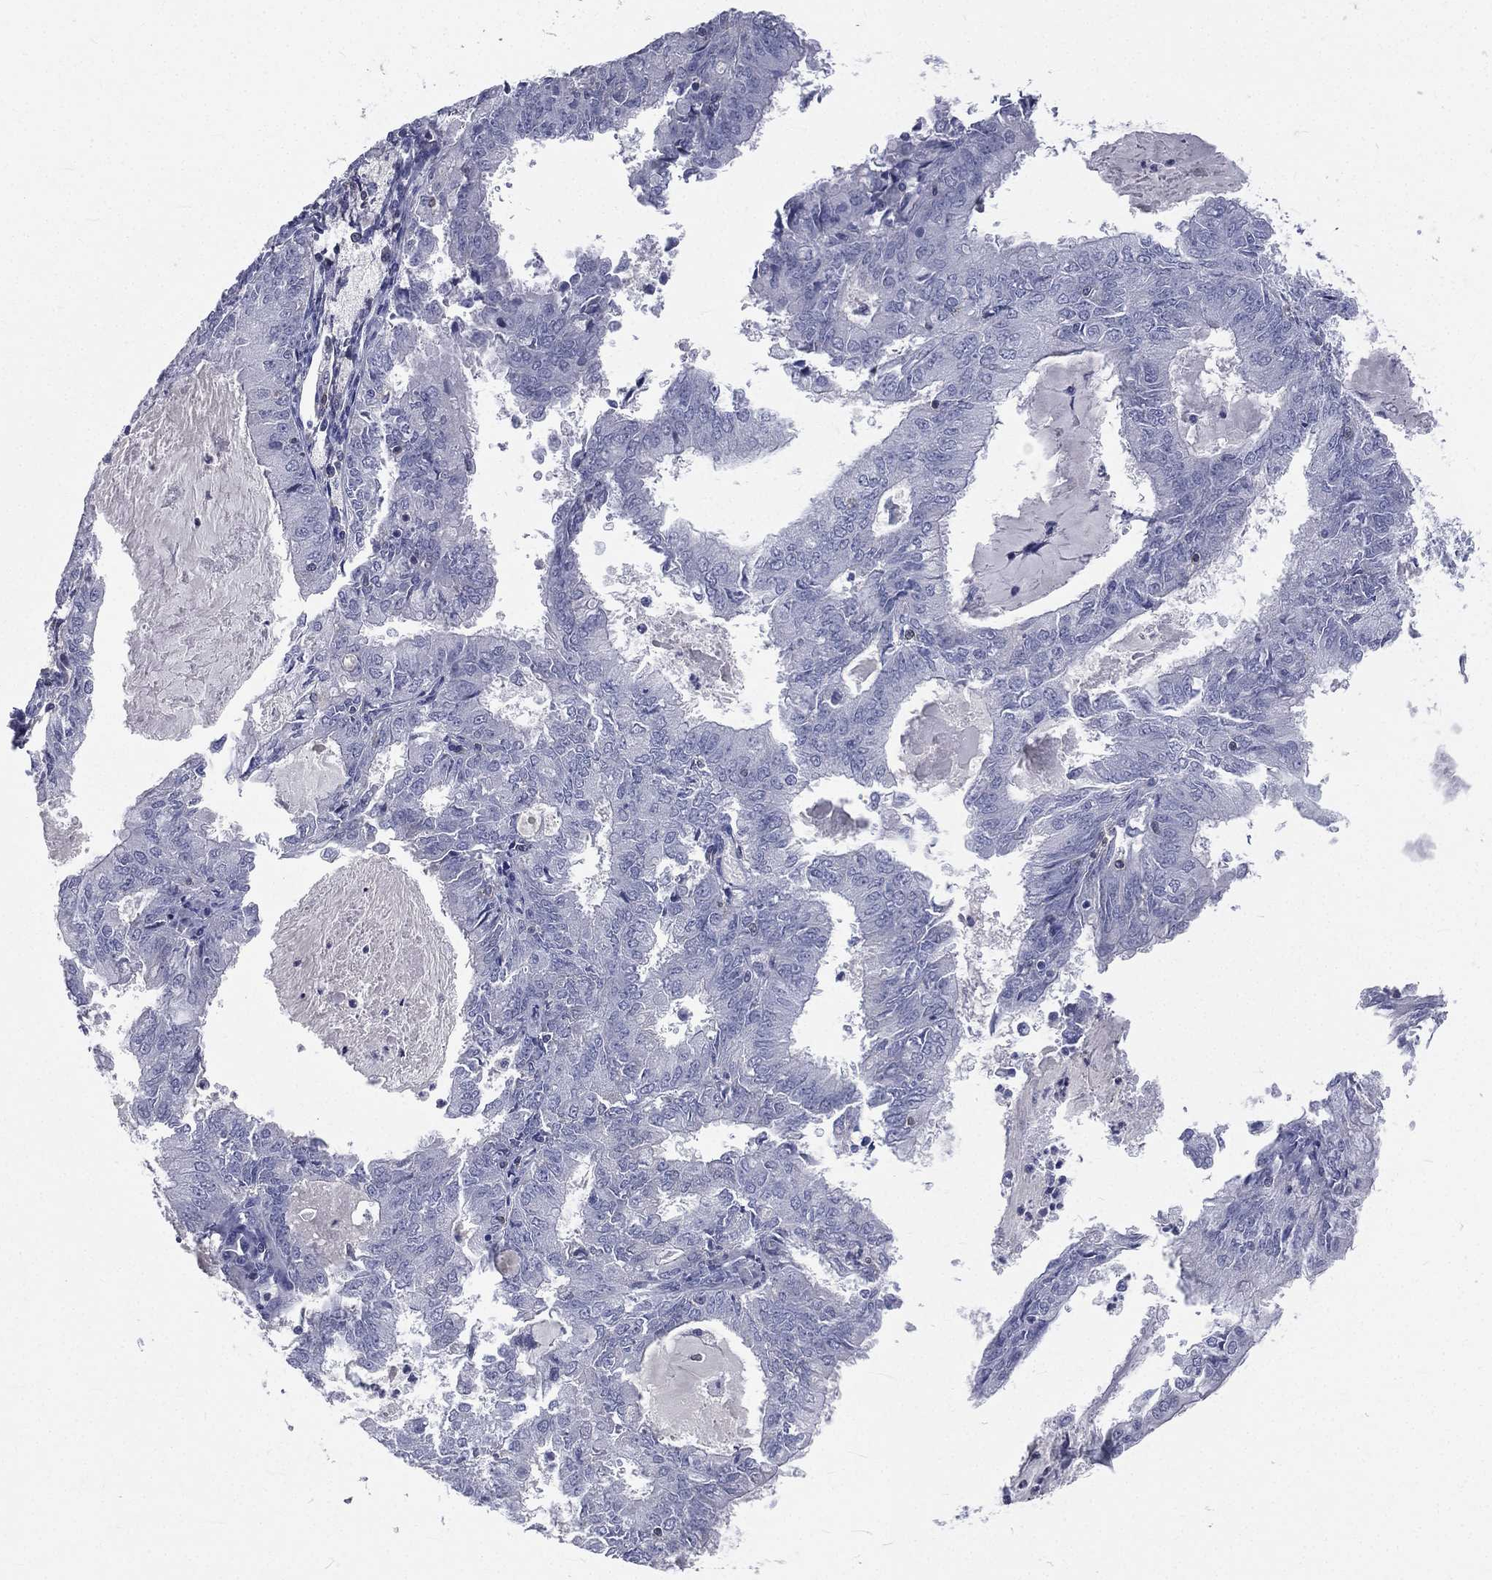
{"staining": {"intensity": "negative", "quantity": "none", "location": "none"}, "tissue": "endometrial cancer", "cell_type": "Tumor cells", "image_type": "cancer", "snomed": [{"axis": "morphology", "description": "Adenocarcinoma, NOS"}, {"axis": "topography", "description": "Endometrium"}], "caption": "DAB (3,3'-diaminobenzidine) immunohistochemical staining of human adenocarcinoma (endometrial) displays no significant expression in tumor cells.", "gene": "CD3D", "patient": {"sex": "female", "age": 57}}